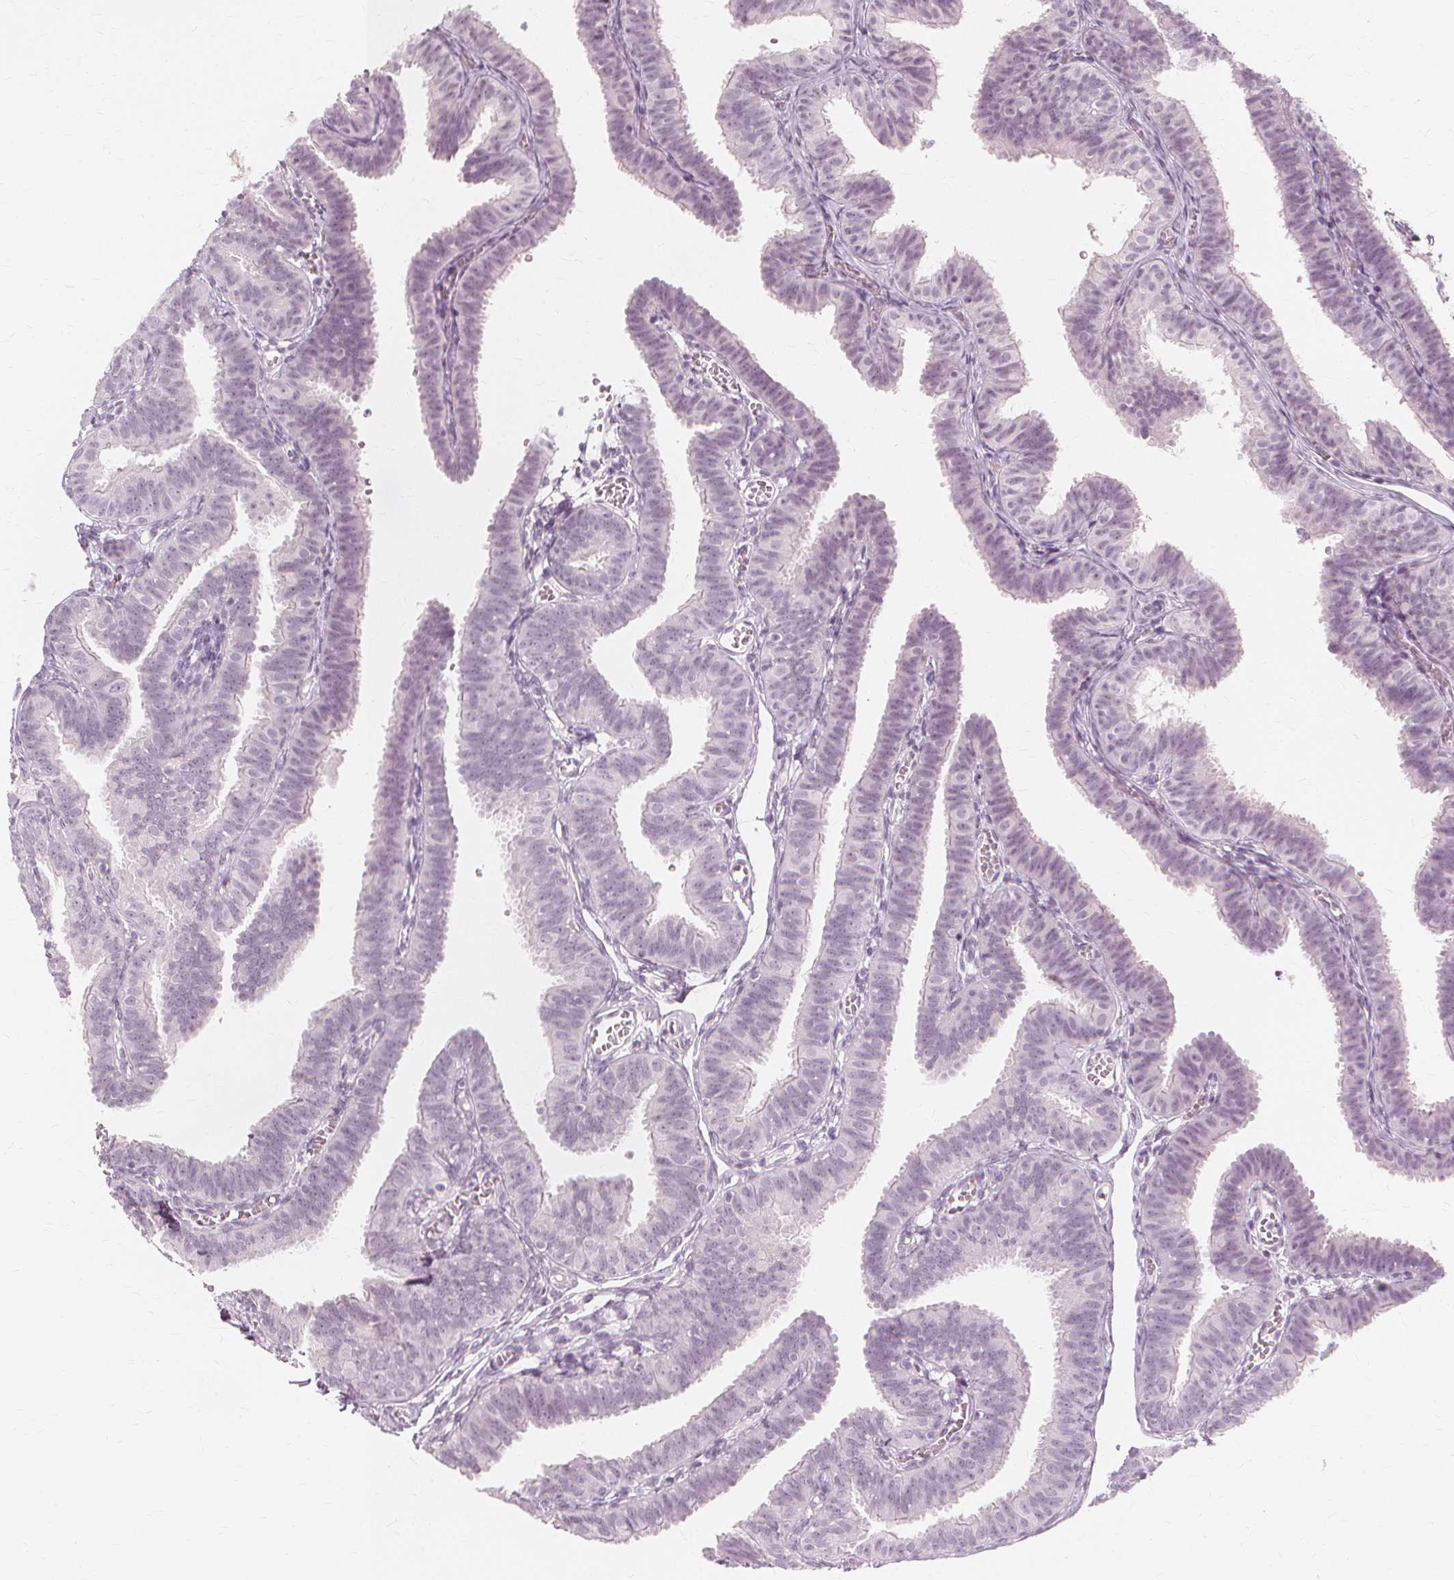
{"staining": {"intensity": "negative", "quantity": "none", "location": "none"}, "tissue": "fallopian tube", "cell_type": "Glandular cells", "image_type": "normal", "snomed": [{"axis": "morphology", "description": "Normal tissue, NOS"}, {"axis": "topography", "description": "Fallopian tube"}], "caption": "IHC photomicrograph of normal fallopian tube stained for a protein (brown), which demonstrates no staining in glandular cells.", "gene": "NXPE1", "patient": {"sex": "female", "age": 25}}